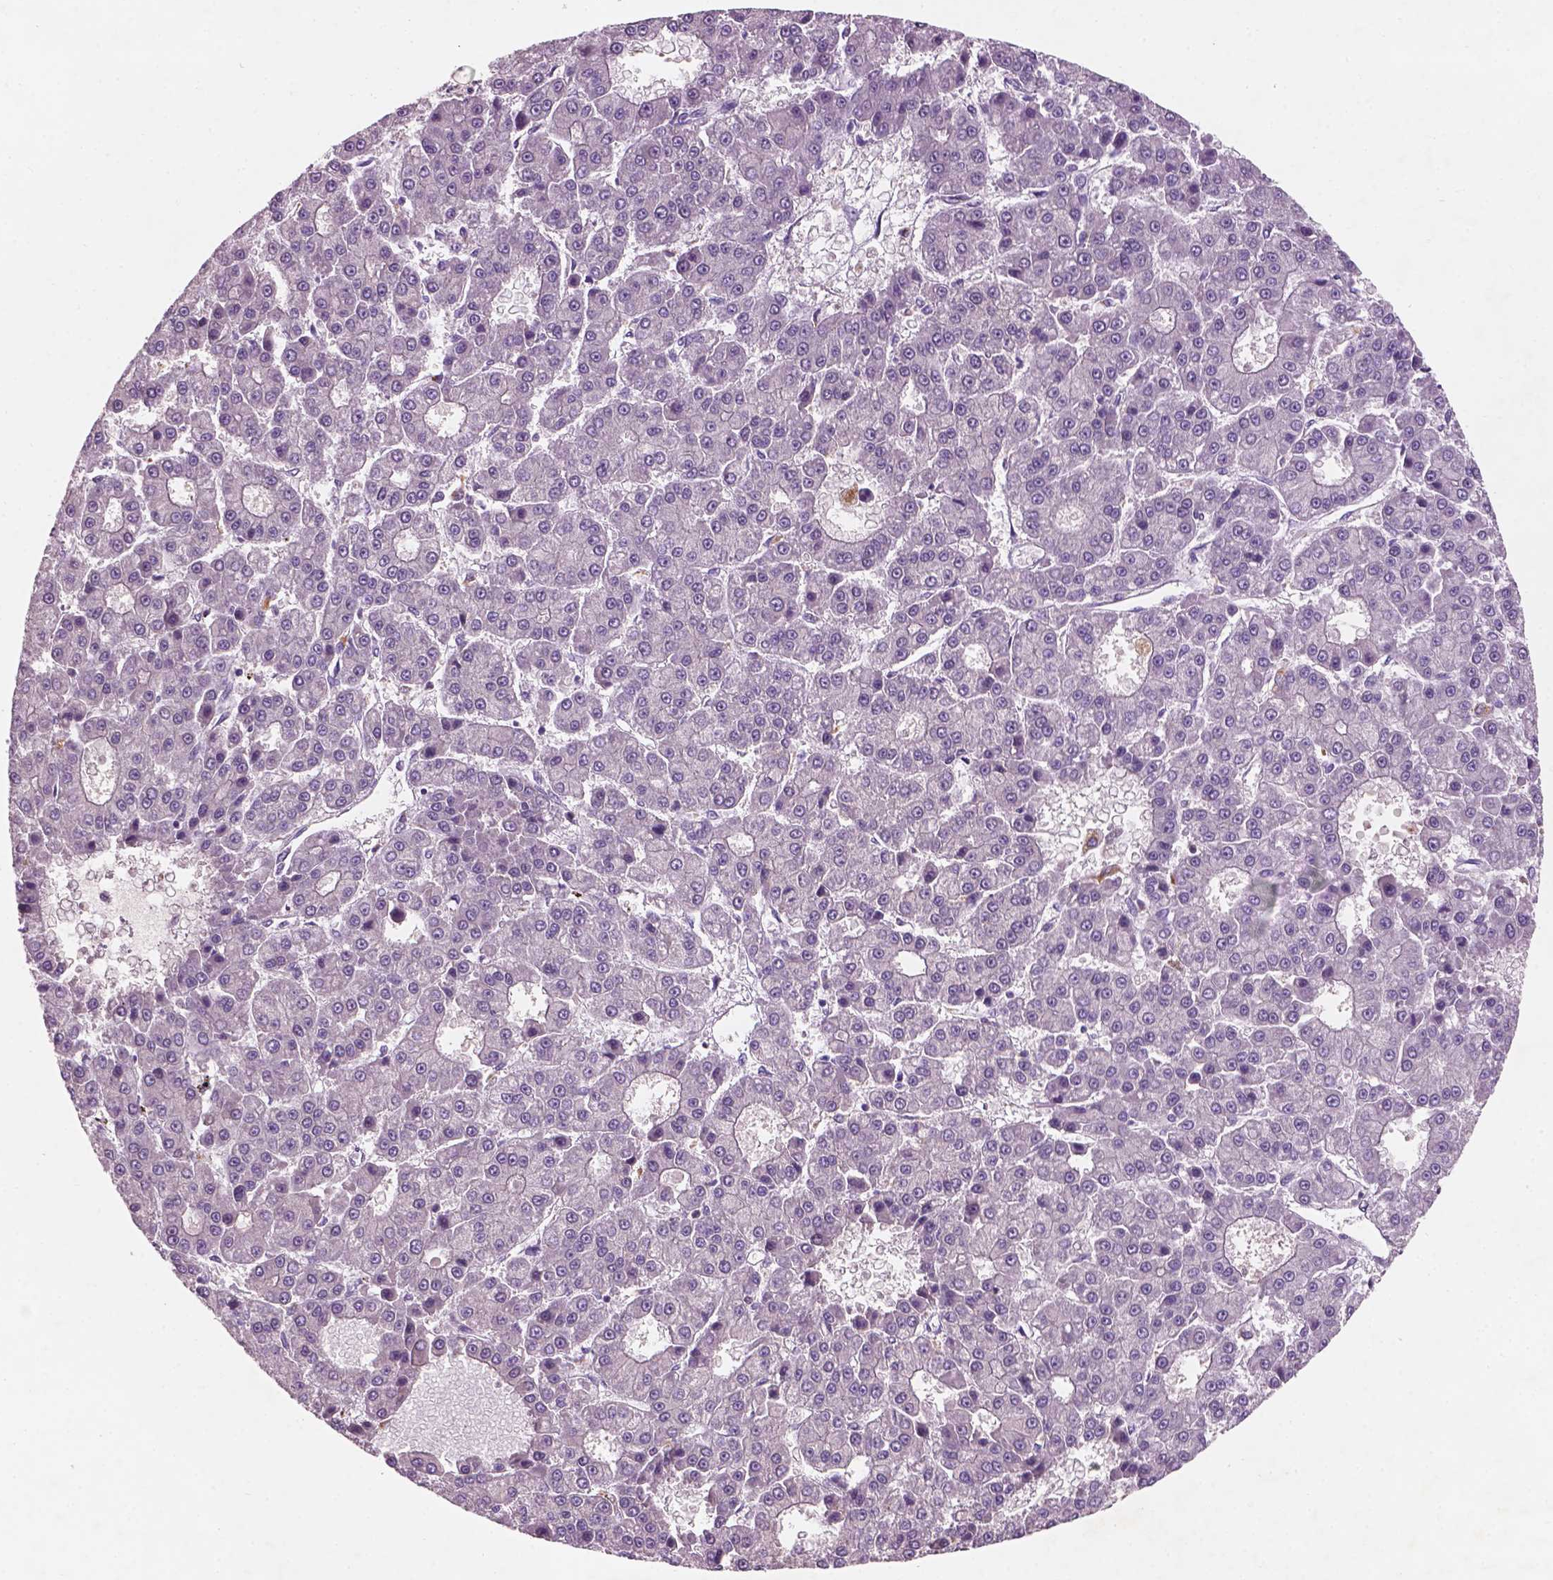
{"staining": {"intensity": "negative", "quantity": "none", "location": "none"}, "tissue": "liver cancer", "cell_type": "Tumor cells", "image_type": "cancer", "snomed": [{"axis": "morphology", "description": "Carcinoma, Hepatocellular, NOS"}, {"axis": "topography", "description": "Liver"}], "caption": "Immunohistochemistry histopathology image of neoplastic tissue: human liver cancer stained with DAB demonstrates no significant protein expression in tumor cells.", "gene": "GXYLT2", "patient": {"sex": "male", "age": 70}}